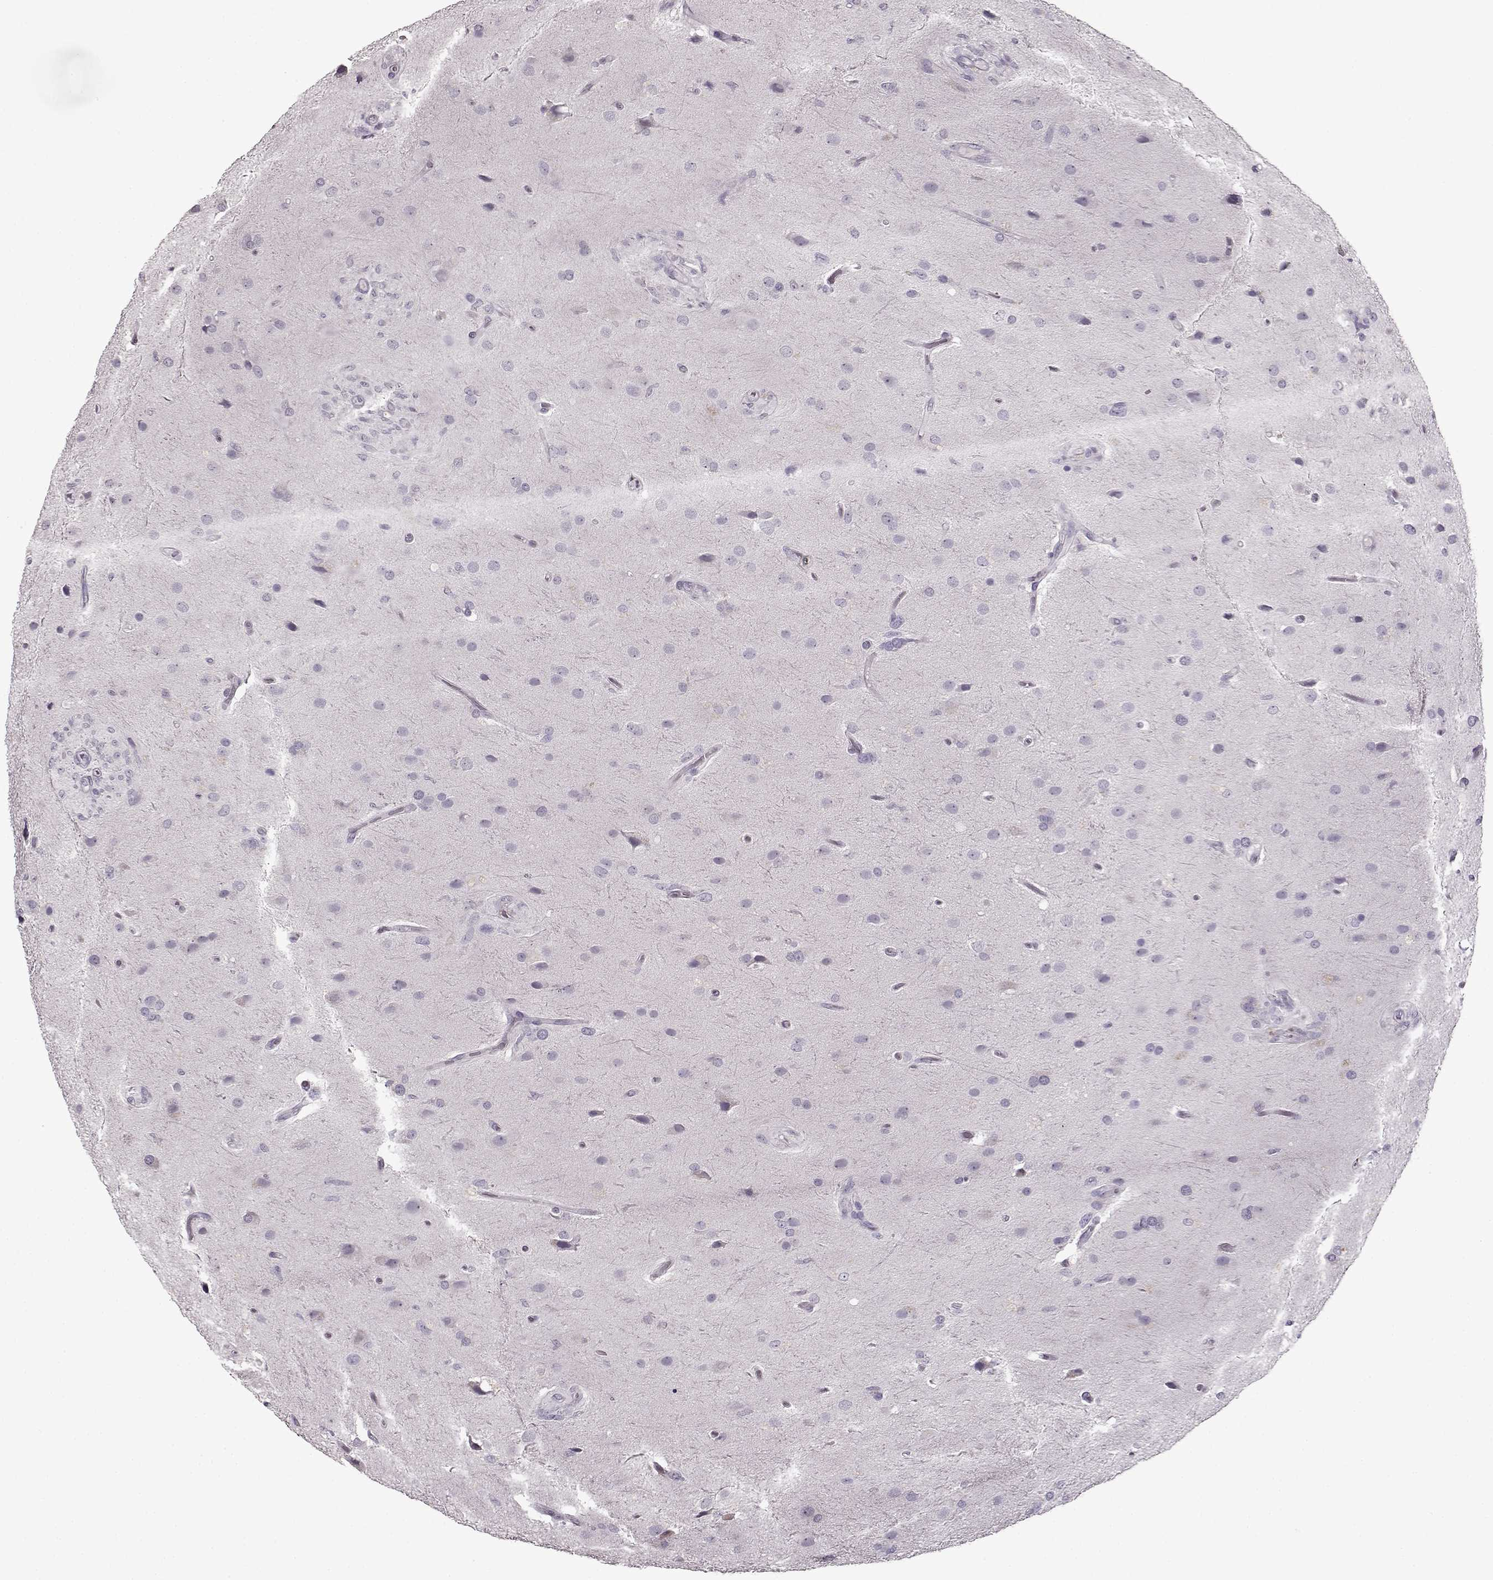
{"staining": {"intensity": "negative", "quantity": "none", "location": "none"}, "tissue": "glioma", "cell_type": "Tumor cells", "image_type": "cancer", "snomed": [{"axis": "morphology", "description": "Glioma, malignant, High grade"}, {"axis": "topography", "description": "Brain"}], "caption": "Tumor cells are negative for protein expression in human glioma.", "gene": "FSHB", "patient": {"sex": "male", "age": 68}}